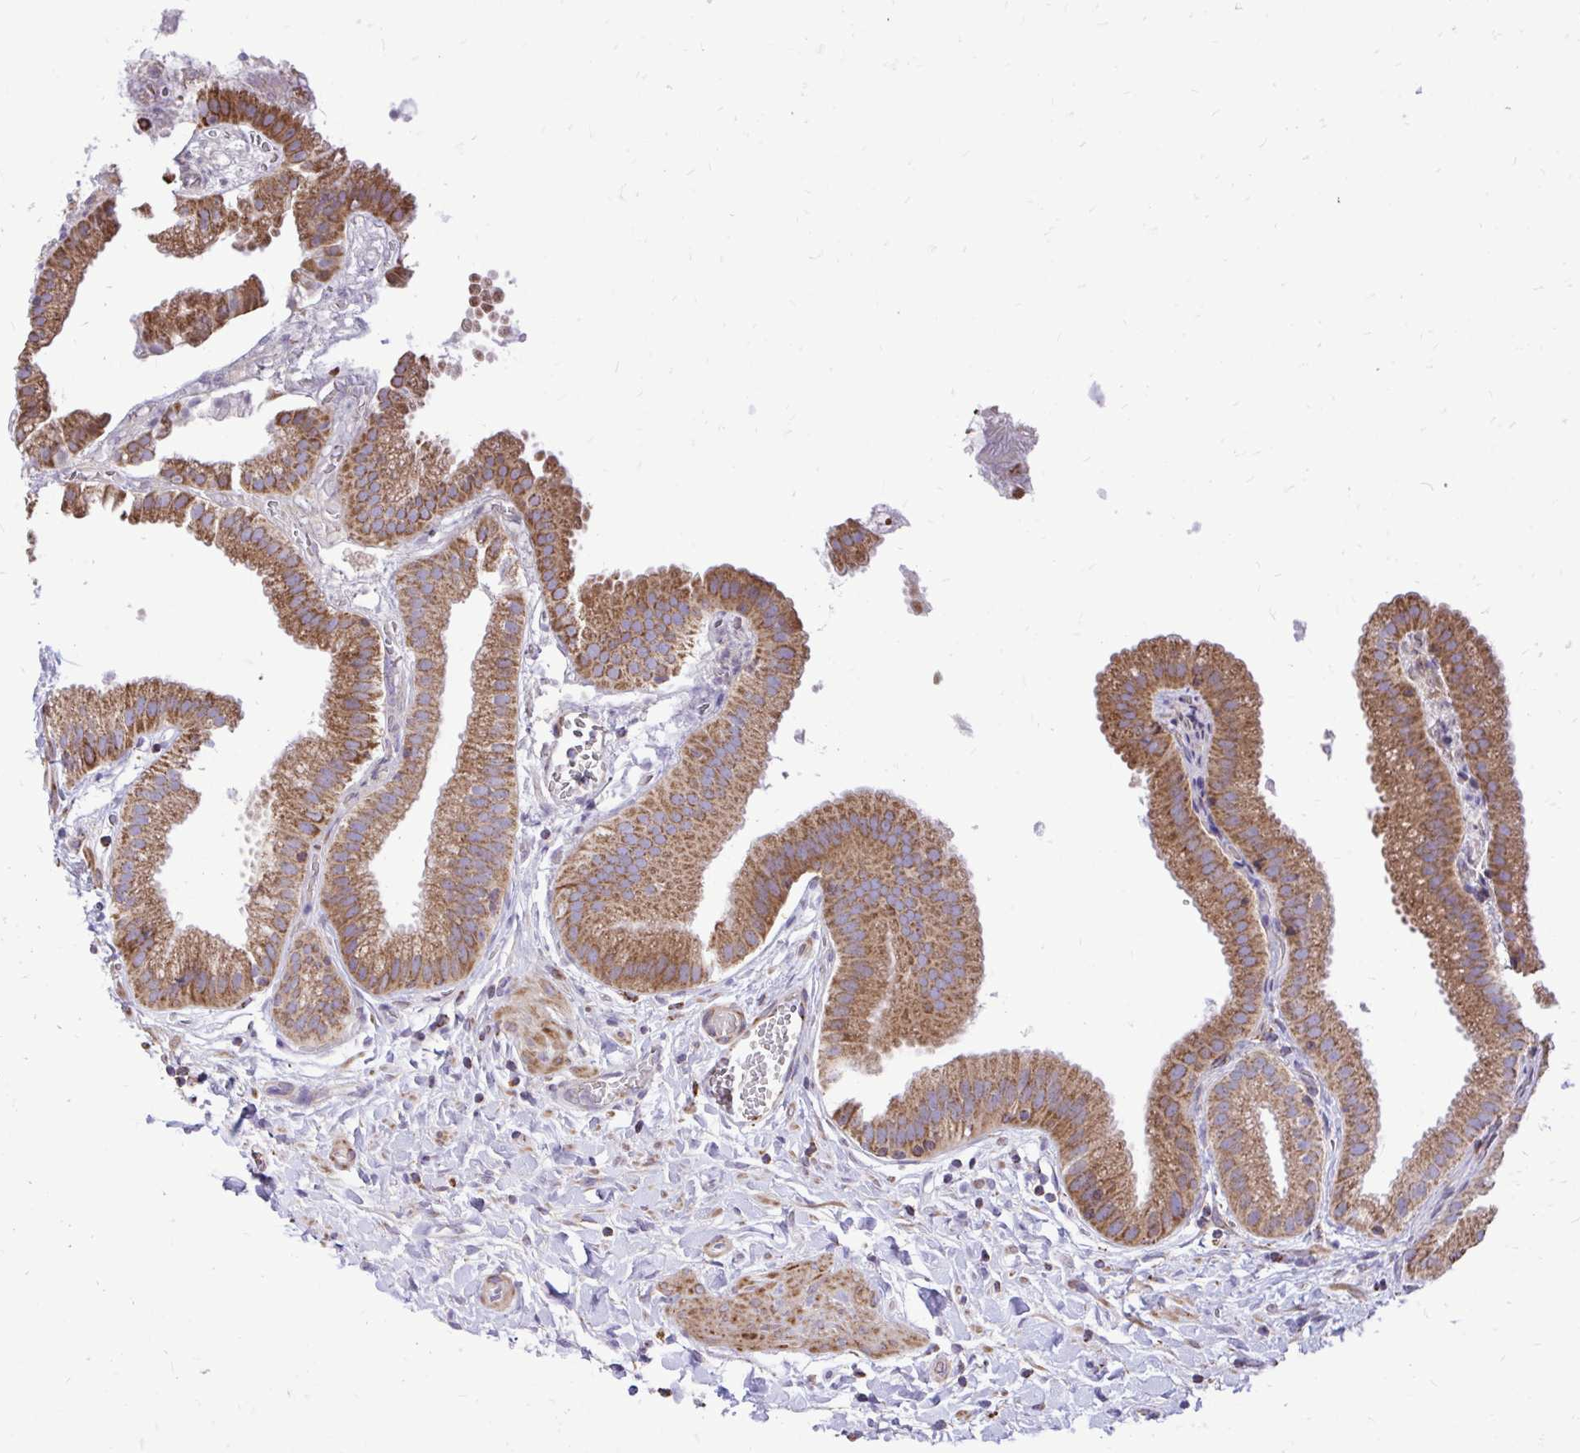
{"staining": {"intensity": "moderate", "quantity": ">75%", "location": "cytoplasmic/membranous"}, "tissue": "gallbladder", "cell_type": "Glandular cells", "image_type": "normal", "snomed": [{"axis": "morphology", "description": "Normal tissue, NOS"}, {"axis": "topography", "description": "Gallbladder"}], "caption": "Immunohistochemical staining of benign human gallbladder reveals >75% levels of moderate cytoplasmic/membranous protein expression in approximately >75% of glandular cells.", "gene": "ATP13A2", "patient": {"sex": "female", "age": 63}}